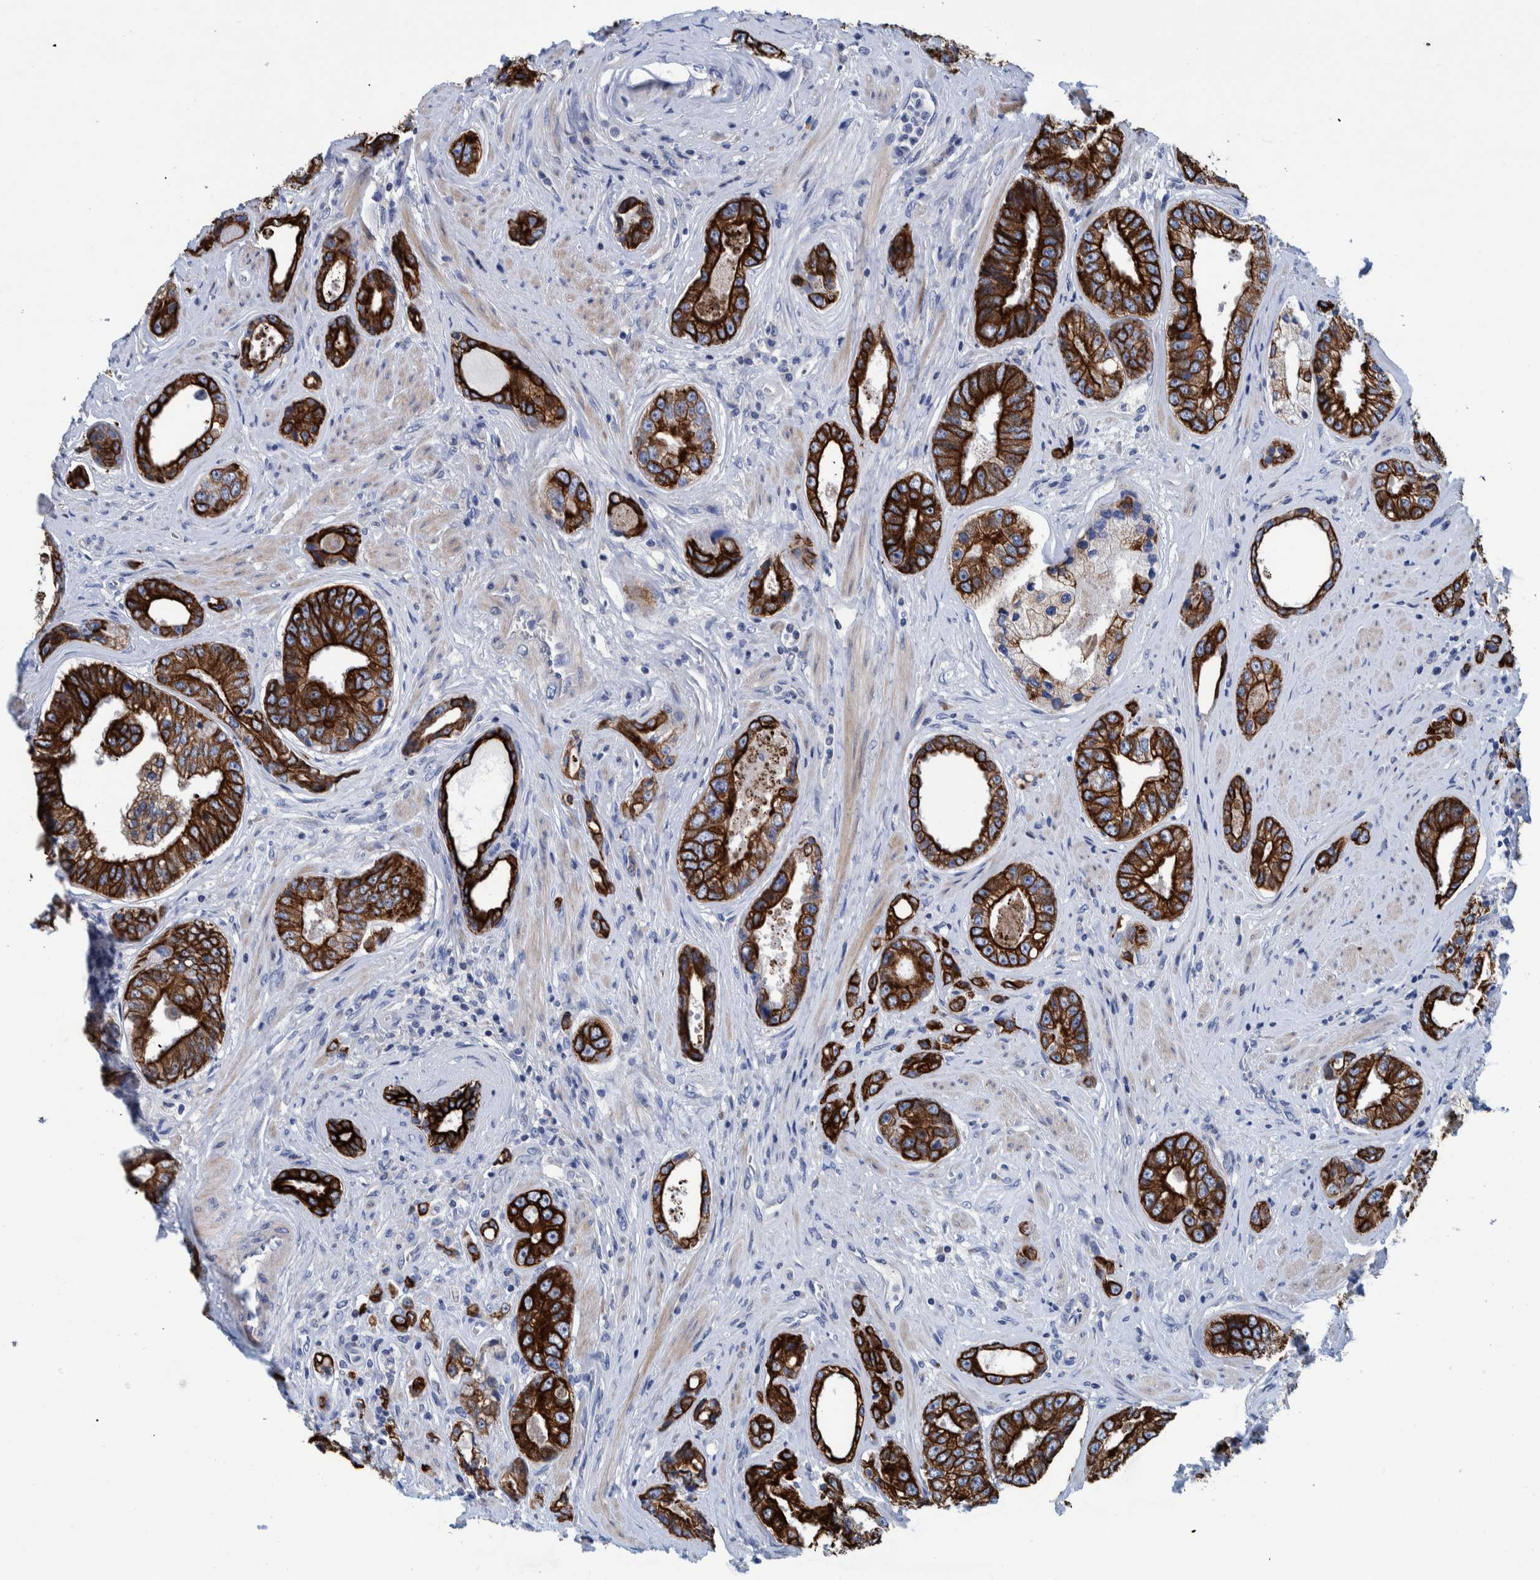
{"staining": {"intensity": "strong", "quantity": ">75%", "location": "cytoplasmic/membranous"}, "tissue": "prostate cancer", "cell_type": "Tumor cells", "image_type": "cancer", "snomed": [{"axis": "morphology", "description": "Adenocarcinoma, High grade"}, {"axis": "topography", "description": "Prostate"}], "caption": "Prostate high-grade adenocarcinoma was stained to show a protein in brown. There is high levels of strong cytoplasmic/membranous expression in approximately >75% of tumor cells.", "gene": "MKS1", "patient": {"sex": "male", "age": 61}}